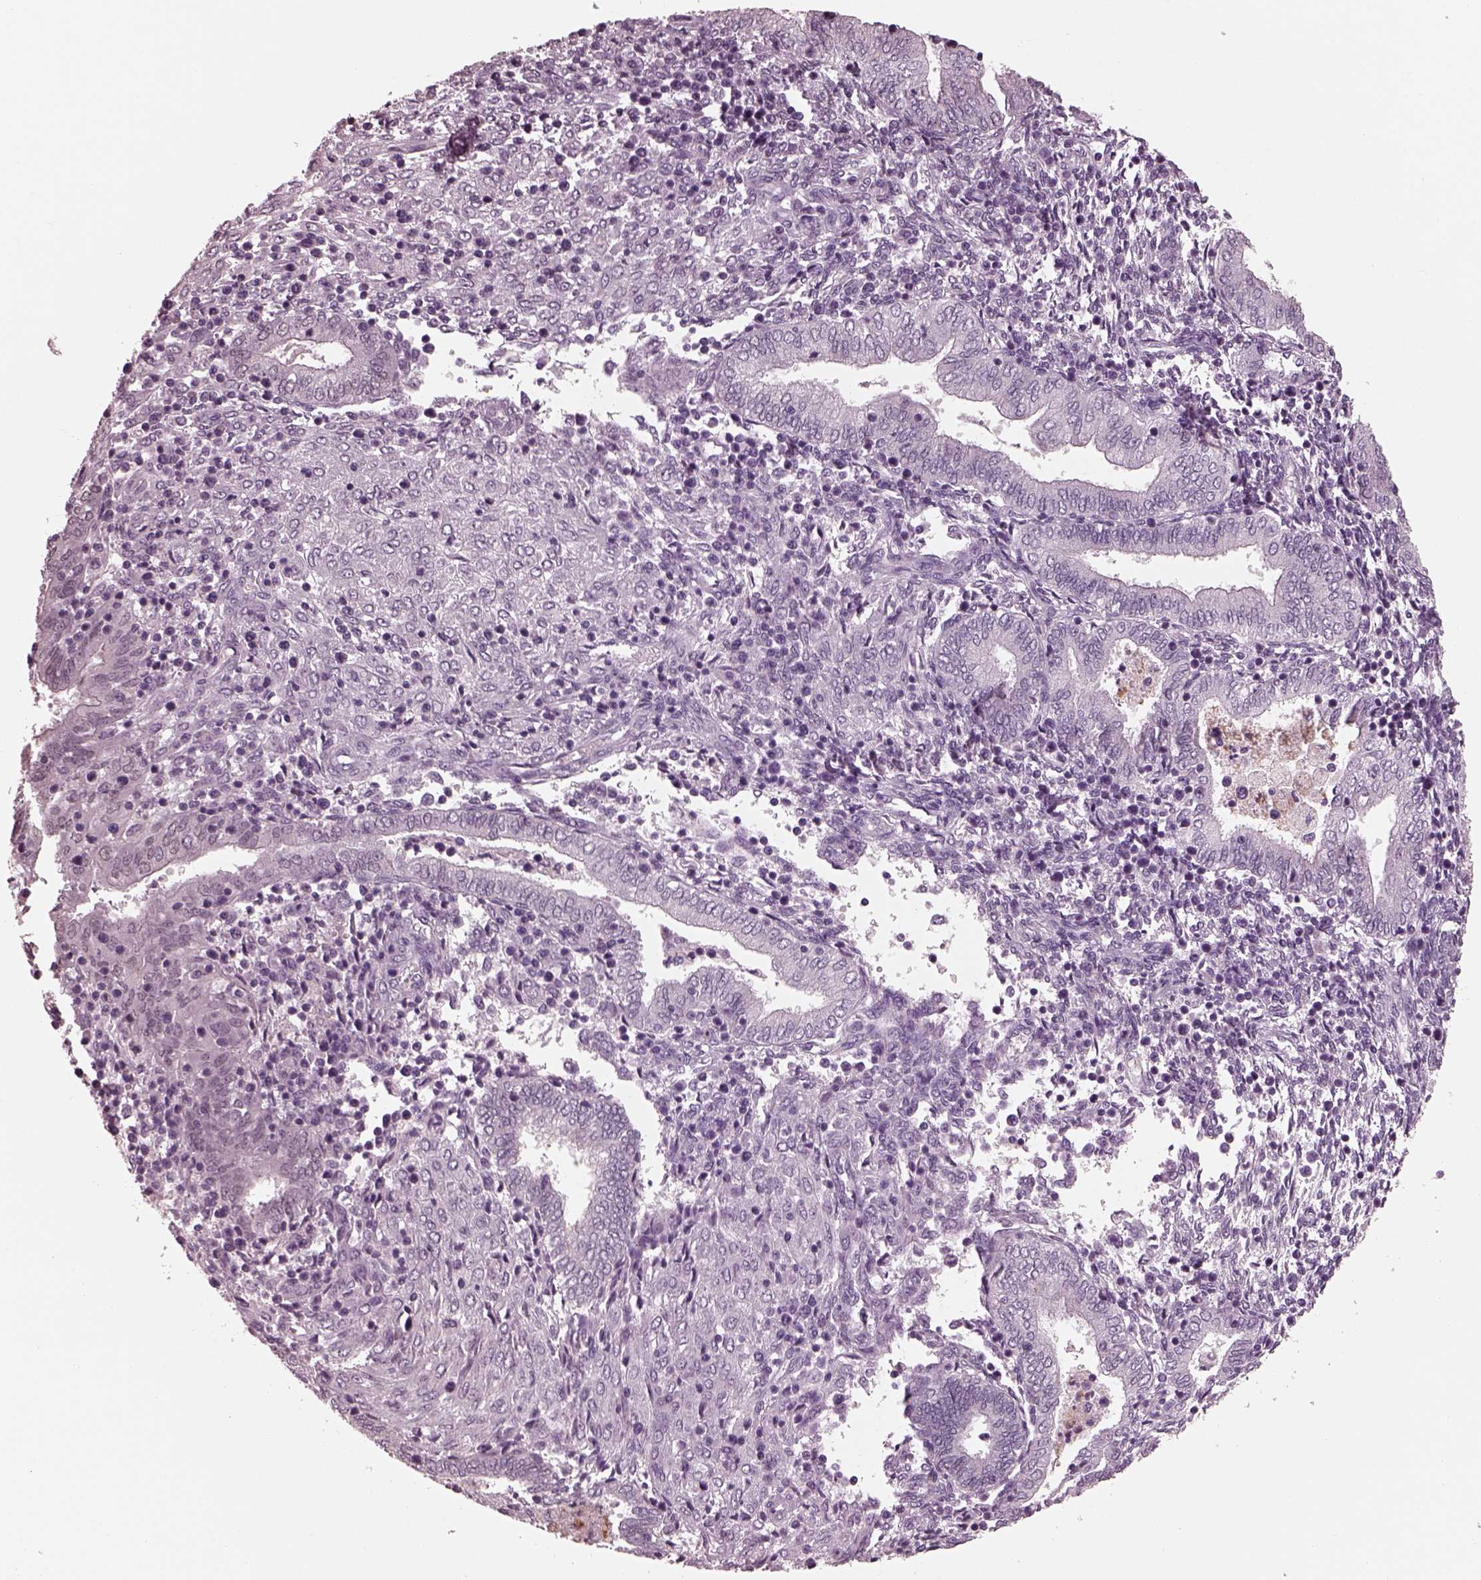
{"staining": {"intensity": "negative", "quantity": "none", "location": "none"}, "tissue": "endometrium", "cell_type": "Cells in endometrial stroma", "image_type": "normal", "snomed": [{"axis": "morphology", "description": "Normal tissue, NOS"}, {"axis": "topography", "description": "Endometrium"}], "caption": "There is no significant expression in cells in endometrial stroma of endometrium.", "gene": "TSKS", "patient": {"sex": "female", "age": 42}}